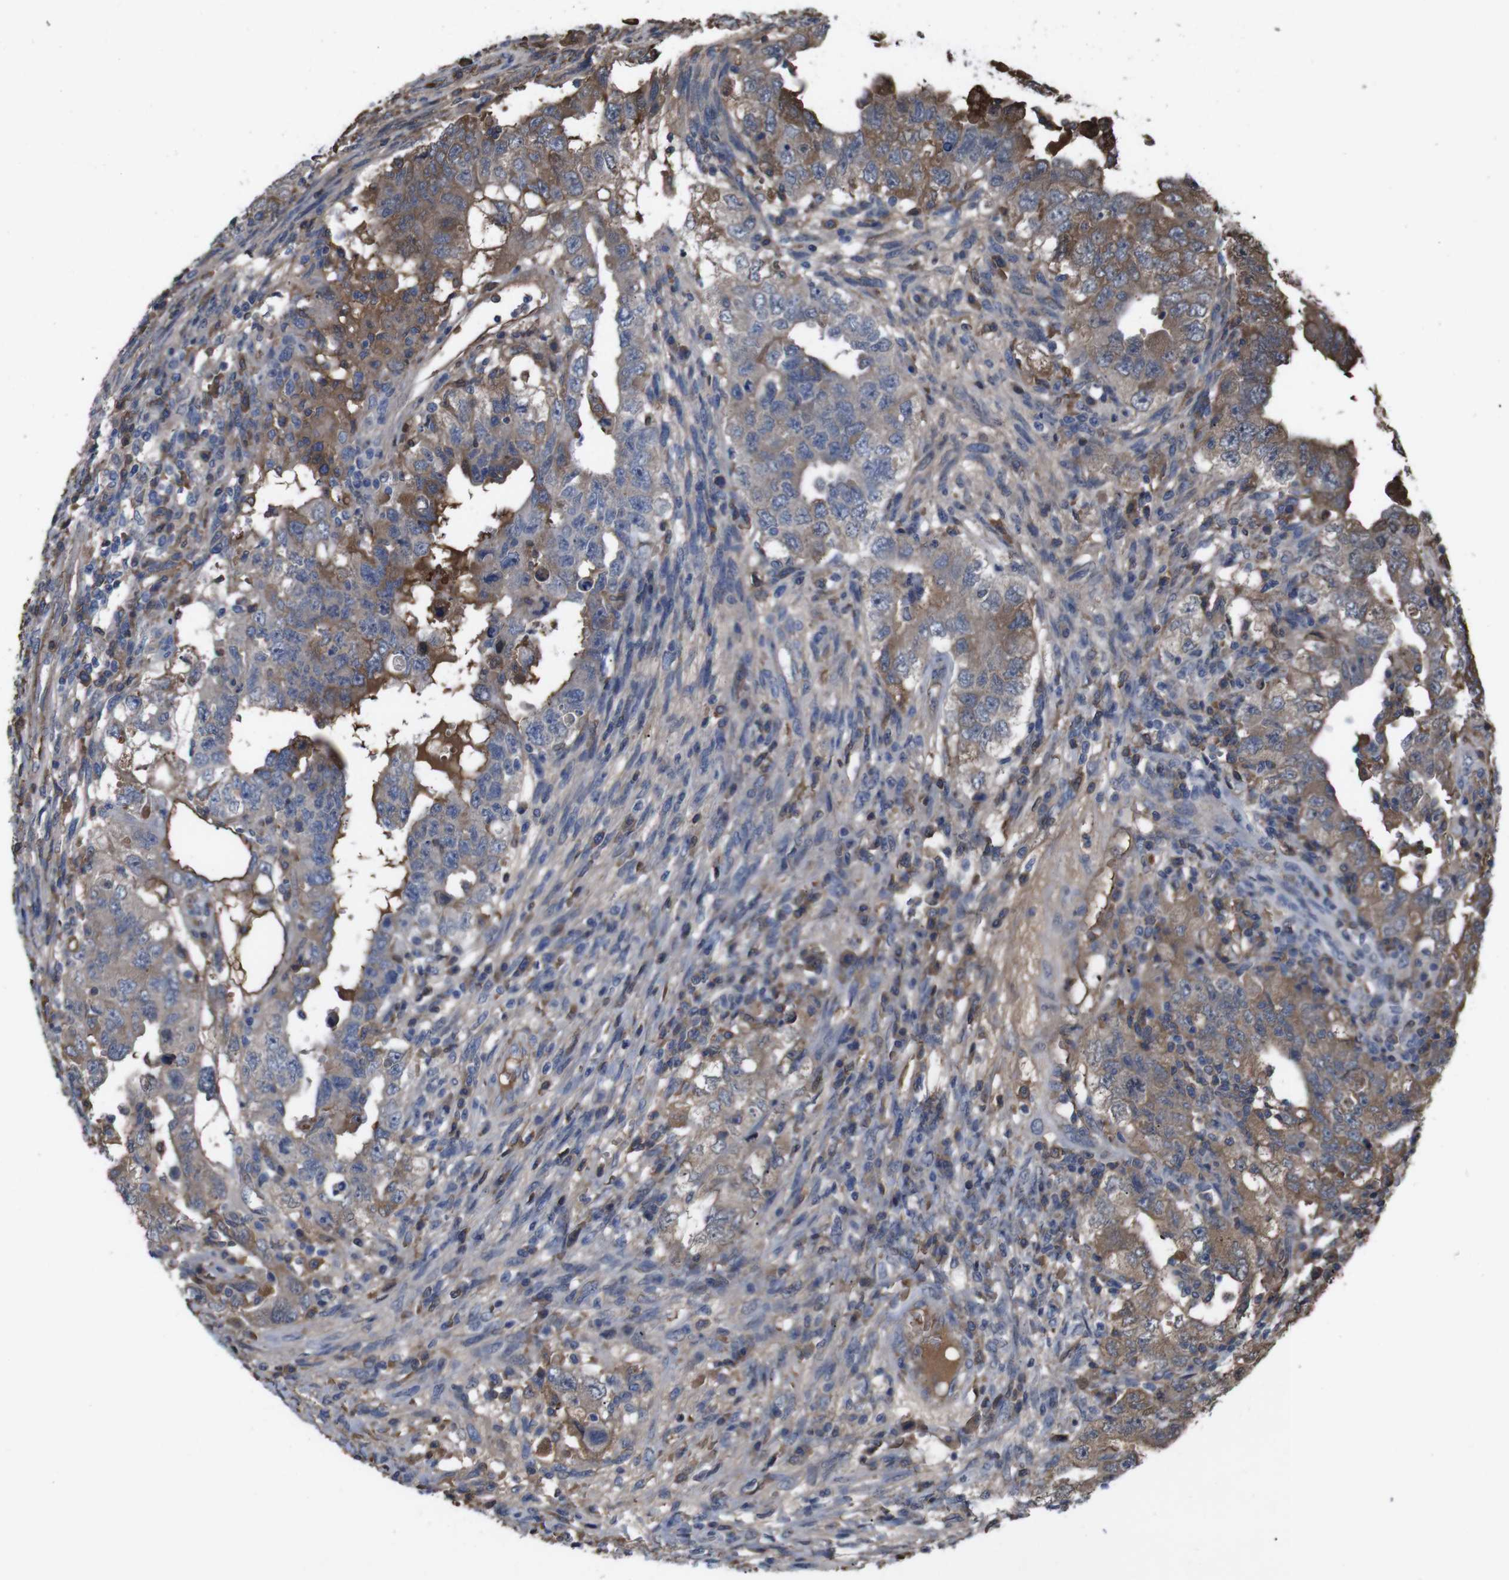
{"staining": {"intensity": "moderate", "quantity": ">75%", "location": "cytoplasmic/membranous"}, "tissue": "testis cancer", "cell_type": "Tumor cells", "image_type": "cancer", "snomed": [{"axis": "morphology", "description": "Carcinoma, Embryonal, NOS"}, {"axis": "topography", "description": "Testis"}], "caption": "Immunohistochemistry (DAB (3,3'-diaminobenzidine)) staining of testis cancer (embryonal carcinoma) exhibits moderate cytoplasmic/membranous protein positivity in about >75% of tumor cells.", "gene": "SPTB", "patient": {"sex": "male", "age": 26}}